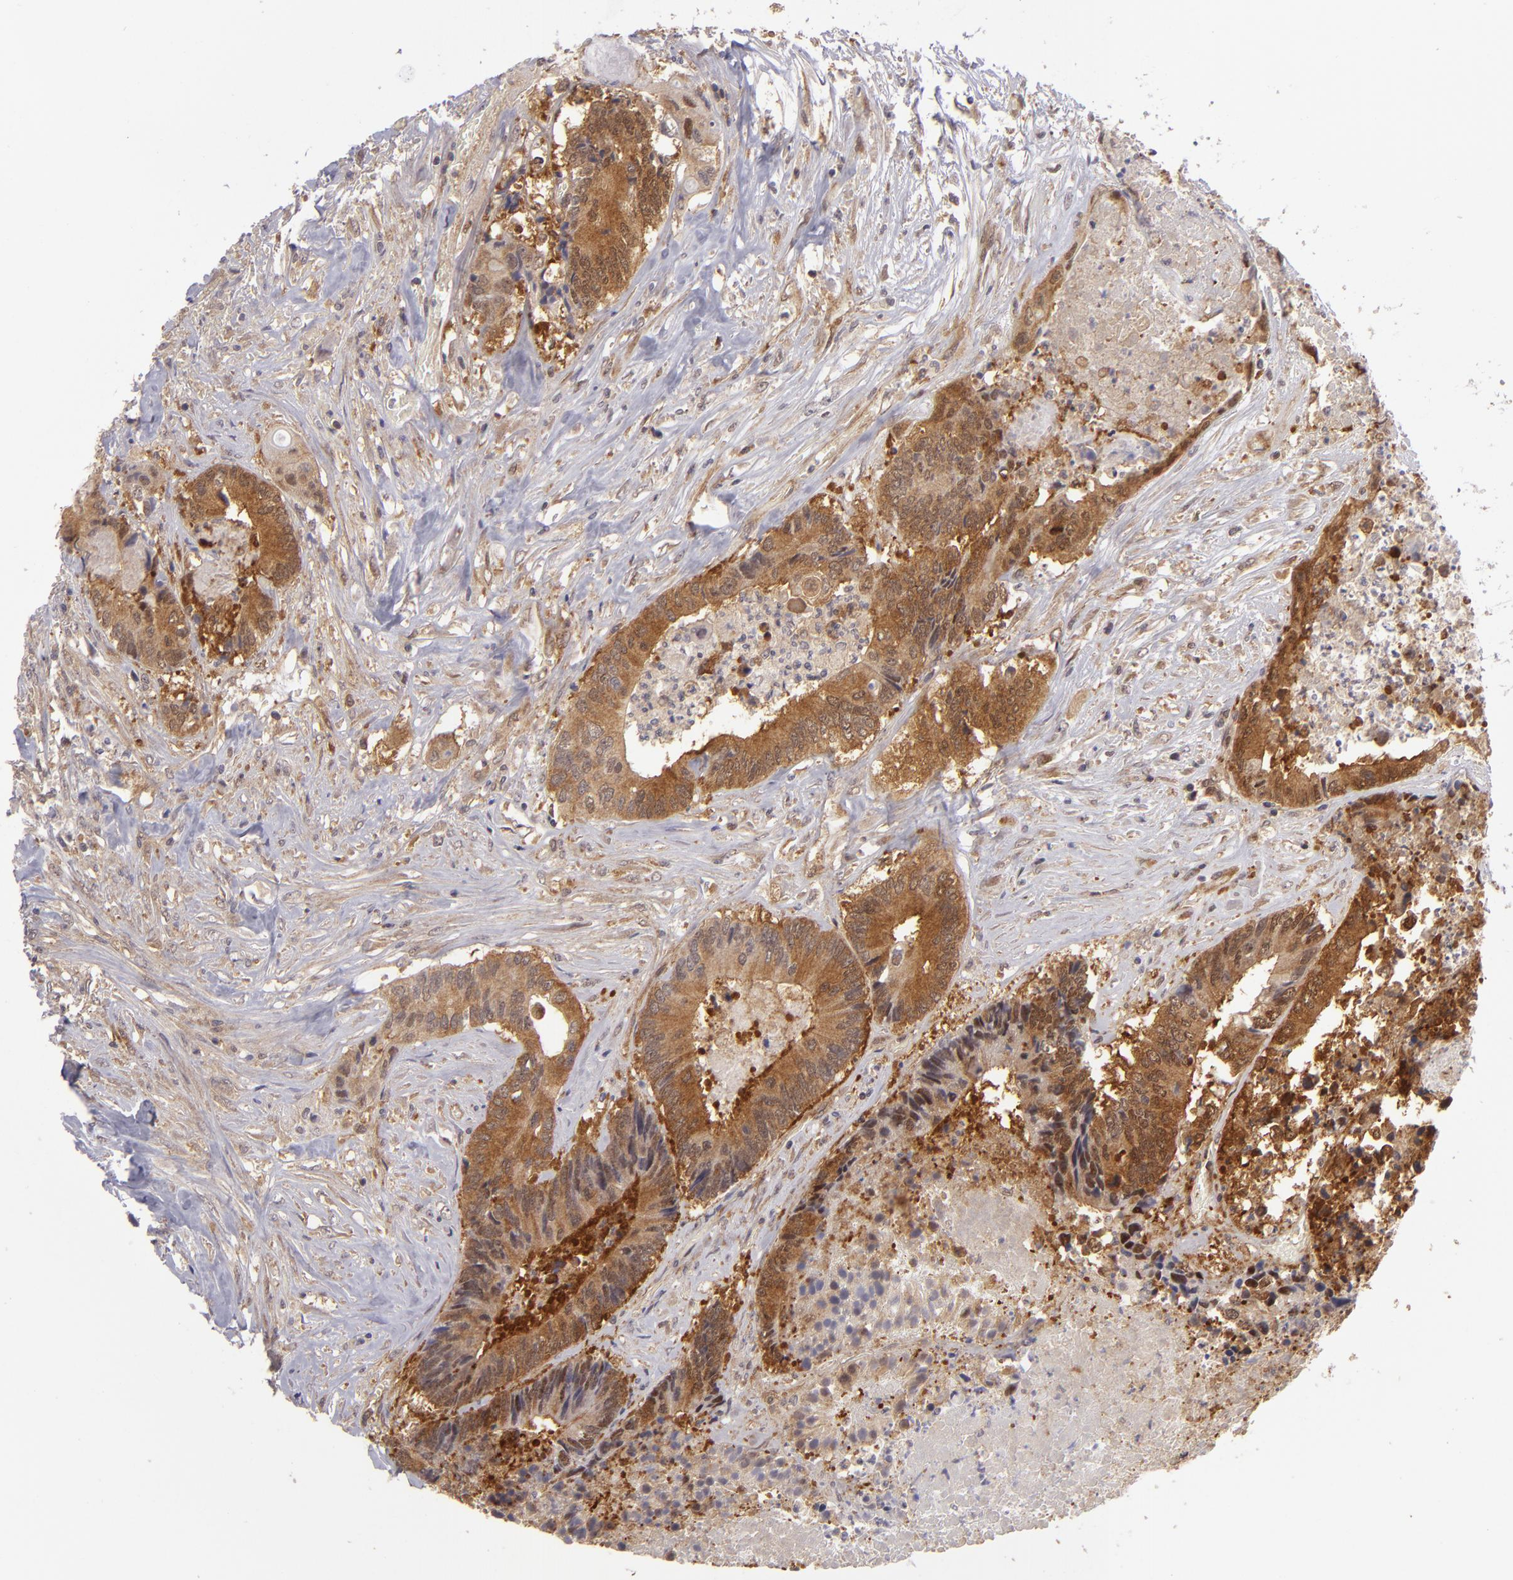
{"staining": {"intensity": "strong", "quantity": ">75%", "location": "cytoplasmic/membranous"}, "tissue": "colorectal cancer", "cell_type": "Tumor cells", "image_type": "cancer", "snomed": [{"axis": "morphology", "description": "Adenocarcinoma, NOS"}, {"axis": "topography", "description": "Rectum"}], "caption": "Protein positivity by immunohistochemistry reveals strong cytoplasmic/membranous staining in approximately >75% of tumor cells in colorectal adenocarcinoma. (Brightfield microscopy of DAB IHC at high magnification).", "gene": "PTPN13", "patient": {"sex": "male", "age": 55}}